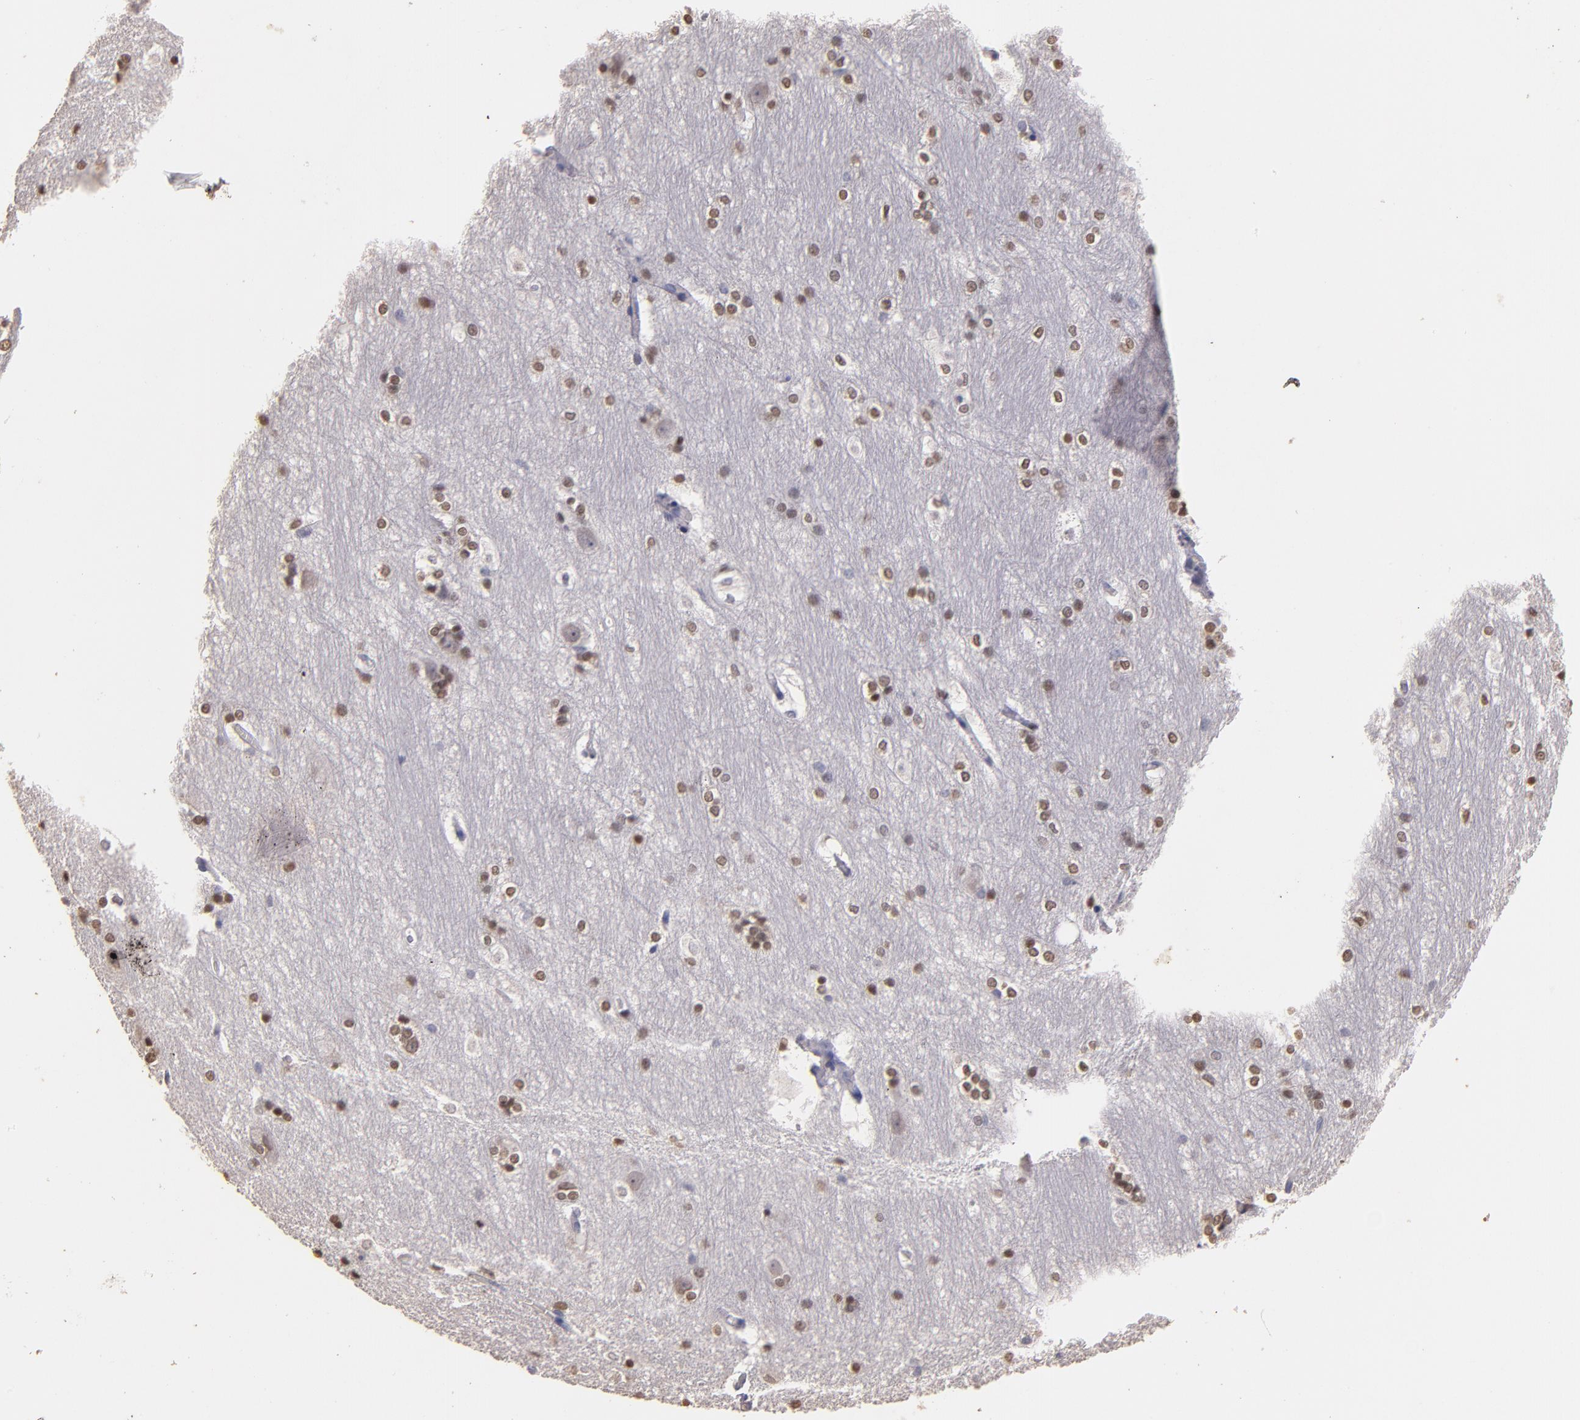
{"staining": {"intensity": "strong", "quantity": ">75%", "location": "nuclear"}, "tissue": "hippocampus", "cell_type": "Glial cells", "image_type": "normal", "snomed": [{"axis": "morphology", "description": "Normal tissue, NOS"}, {"axis": "topography", "description": "Hippocampus"}], "caption": "Normal hippocampus was stained to show a protein in brown. There is high levels of strong nuclear staining in approximately >75% of glial cells. Nuclei are stained in blue.", "gene": "SOX10", "patient": {"sex": "female", "age": 19}}